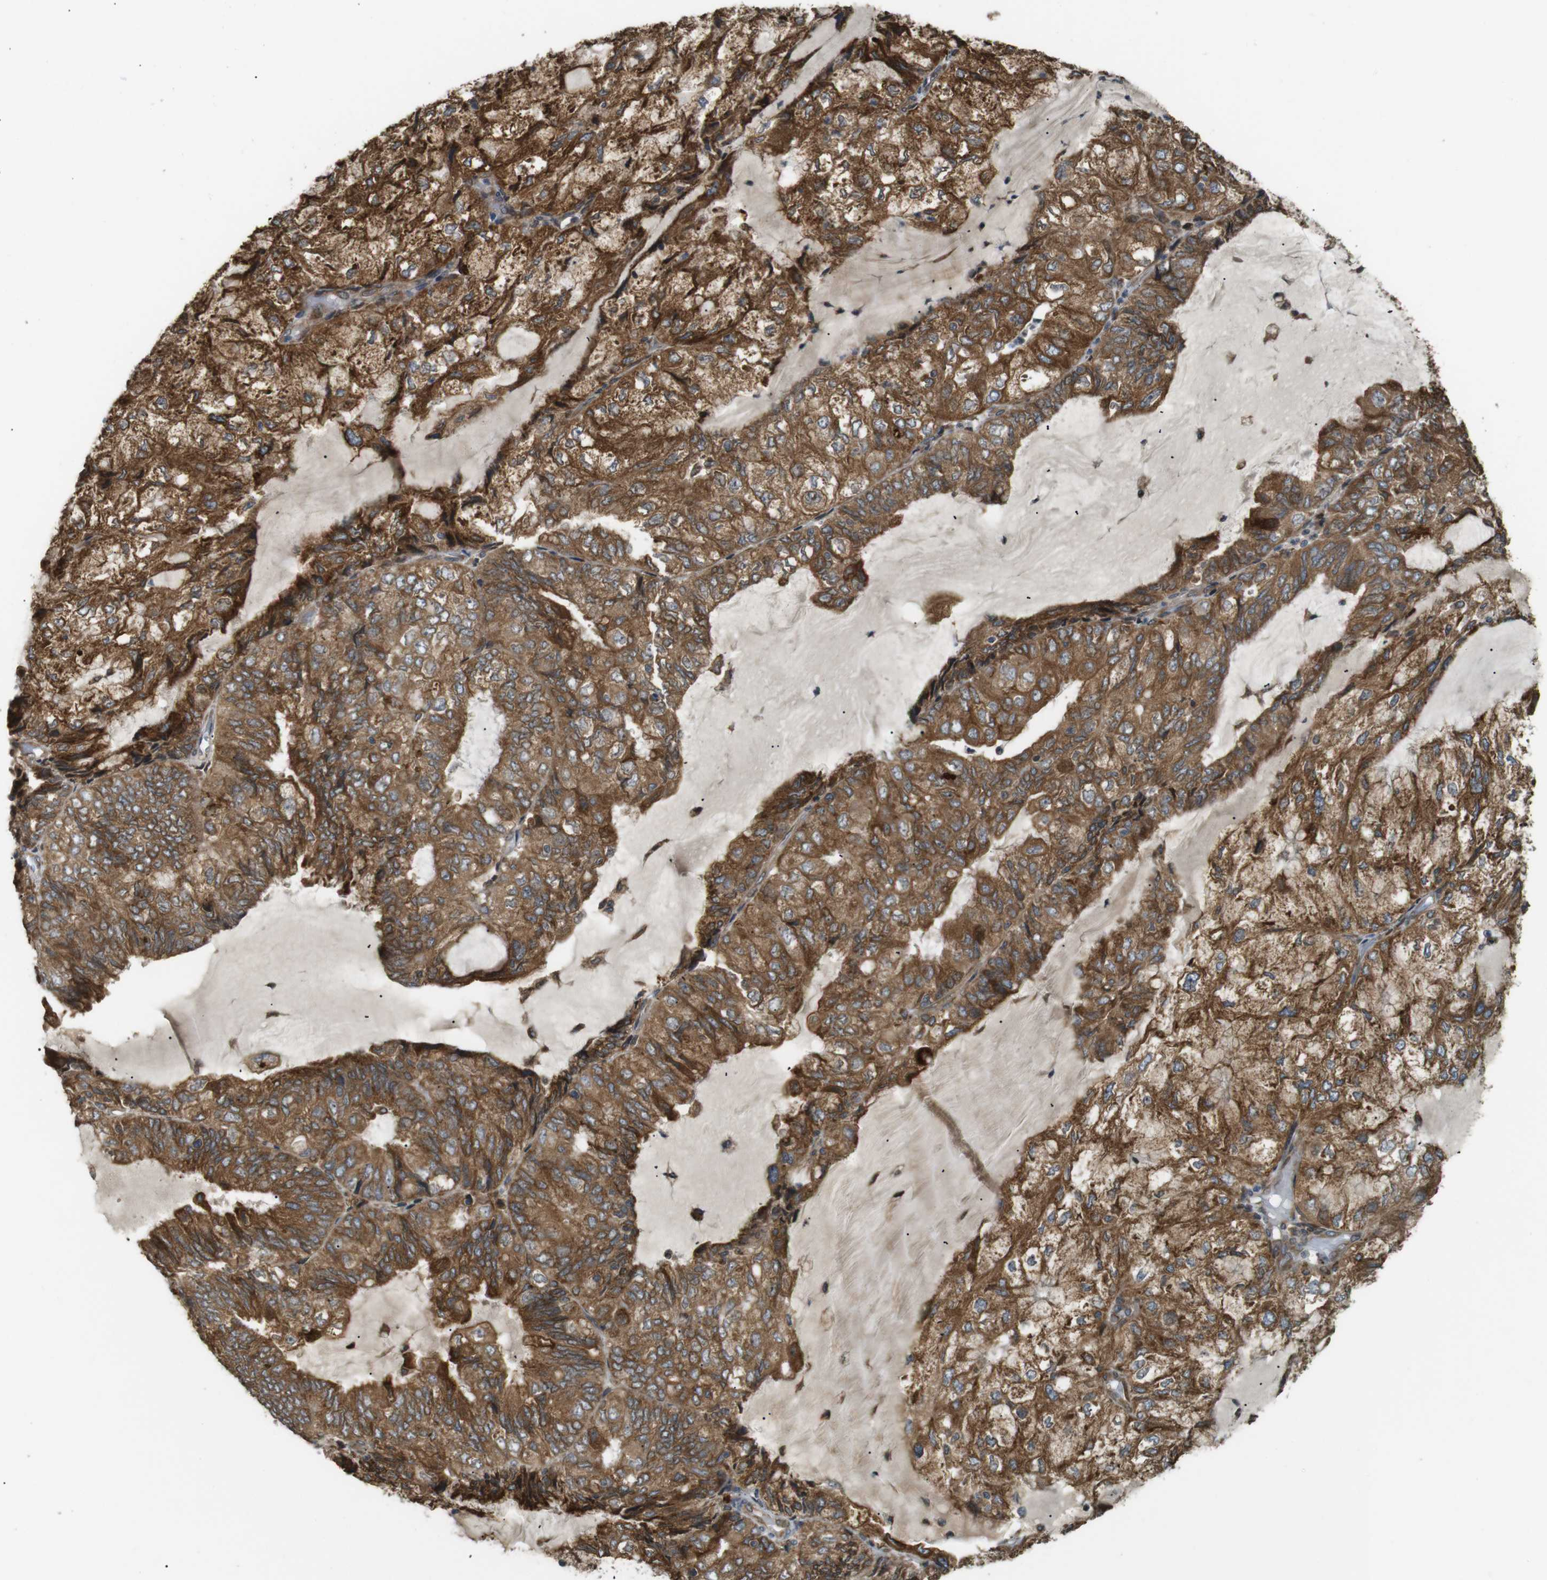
{"staining": {"intensity": "moderate", "quantity": ">75%", "location": "cytoplasmic/membranous"}, "tissue": "endometrial cancer", "cell_type": "Tumor cells", "image_type": "cancer", "snomed": [{"axis": "morphology", "description": "Adenocarcinoma, NOS"}, {"axis": "topography", "description": "Endometrium"}], "caption": "DAB immunohistochemical staining of human endometrial adenocarcinoma displays moderate cytoplasmic/membranous protein expression in about >75% of tumor cells.", "gene": "TMED4", "patient": {"sex": "female", "age": 81}}